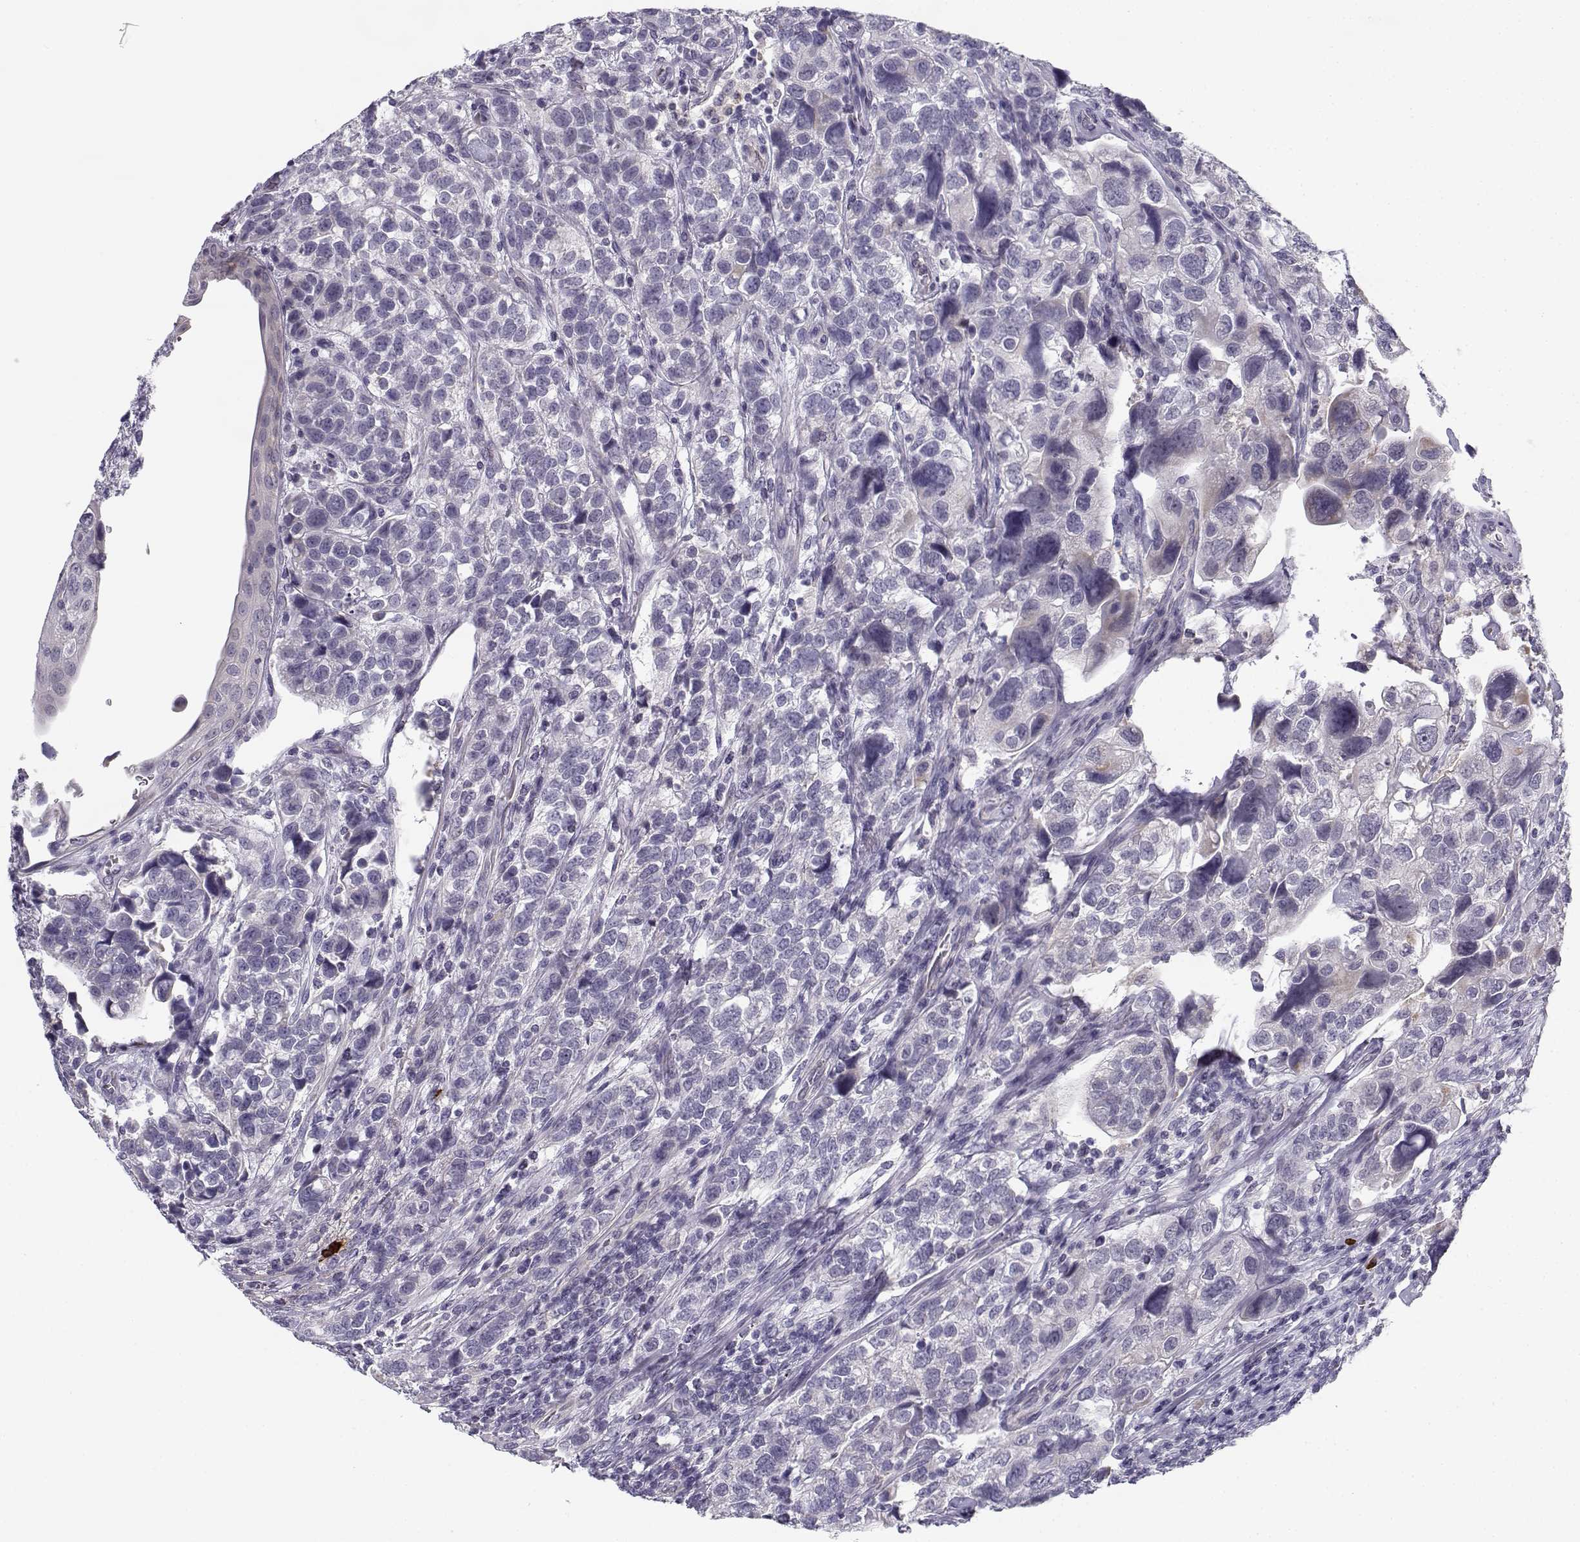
{"staining": {"intensity": "negative", "quantity": "none", "location": "none"}, "tissue": "urothelial cancer", "cell_type": "Tumor cells", "image_type": "cancer", "snomed": [{"axis": "morphology", "description": "Urothelial carcinoma, High grade"}, {"axis": "topography", "description": "Urinary bladder"}], "caption": "Photomicrograph shows no protein positivity in tumor cells of urothelial cancer tissue. The staining was performed using DAB (3,3'-diaminobenzidine) to visualize the protein expression in brown, while the nuclei were stained in blue with hematoxylin (Magnification: 20x).", "gene": "CREB3L3", "patient": {"sex": "female", "age": 58}}